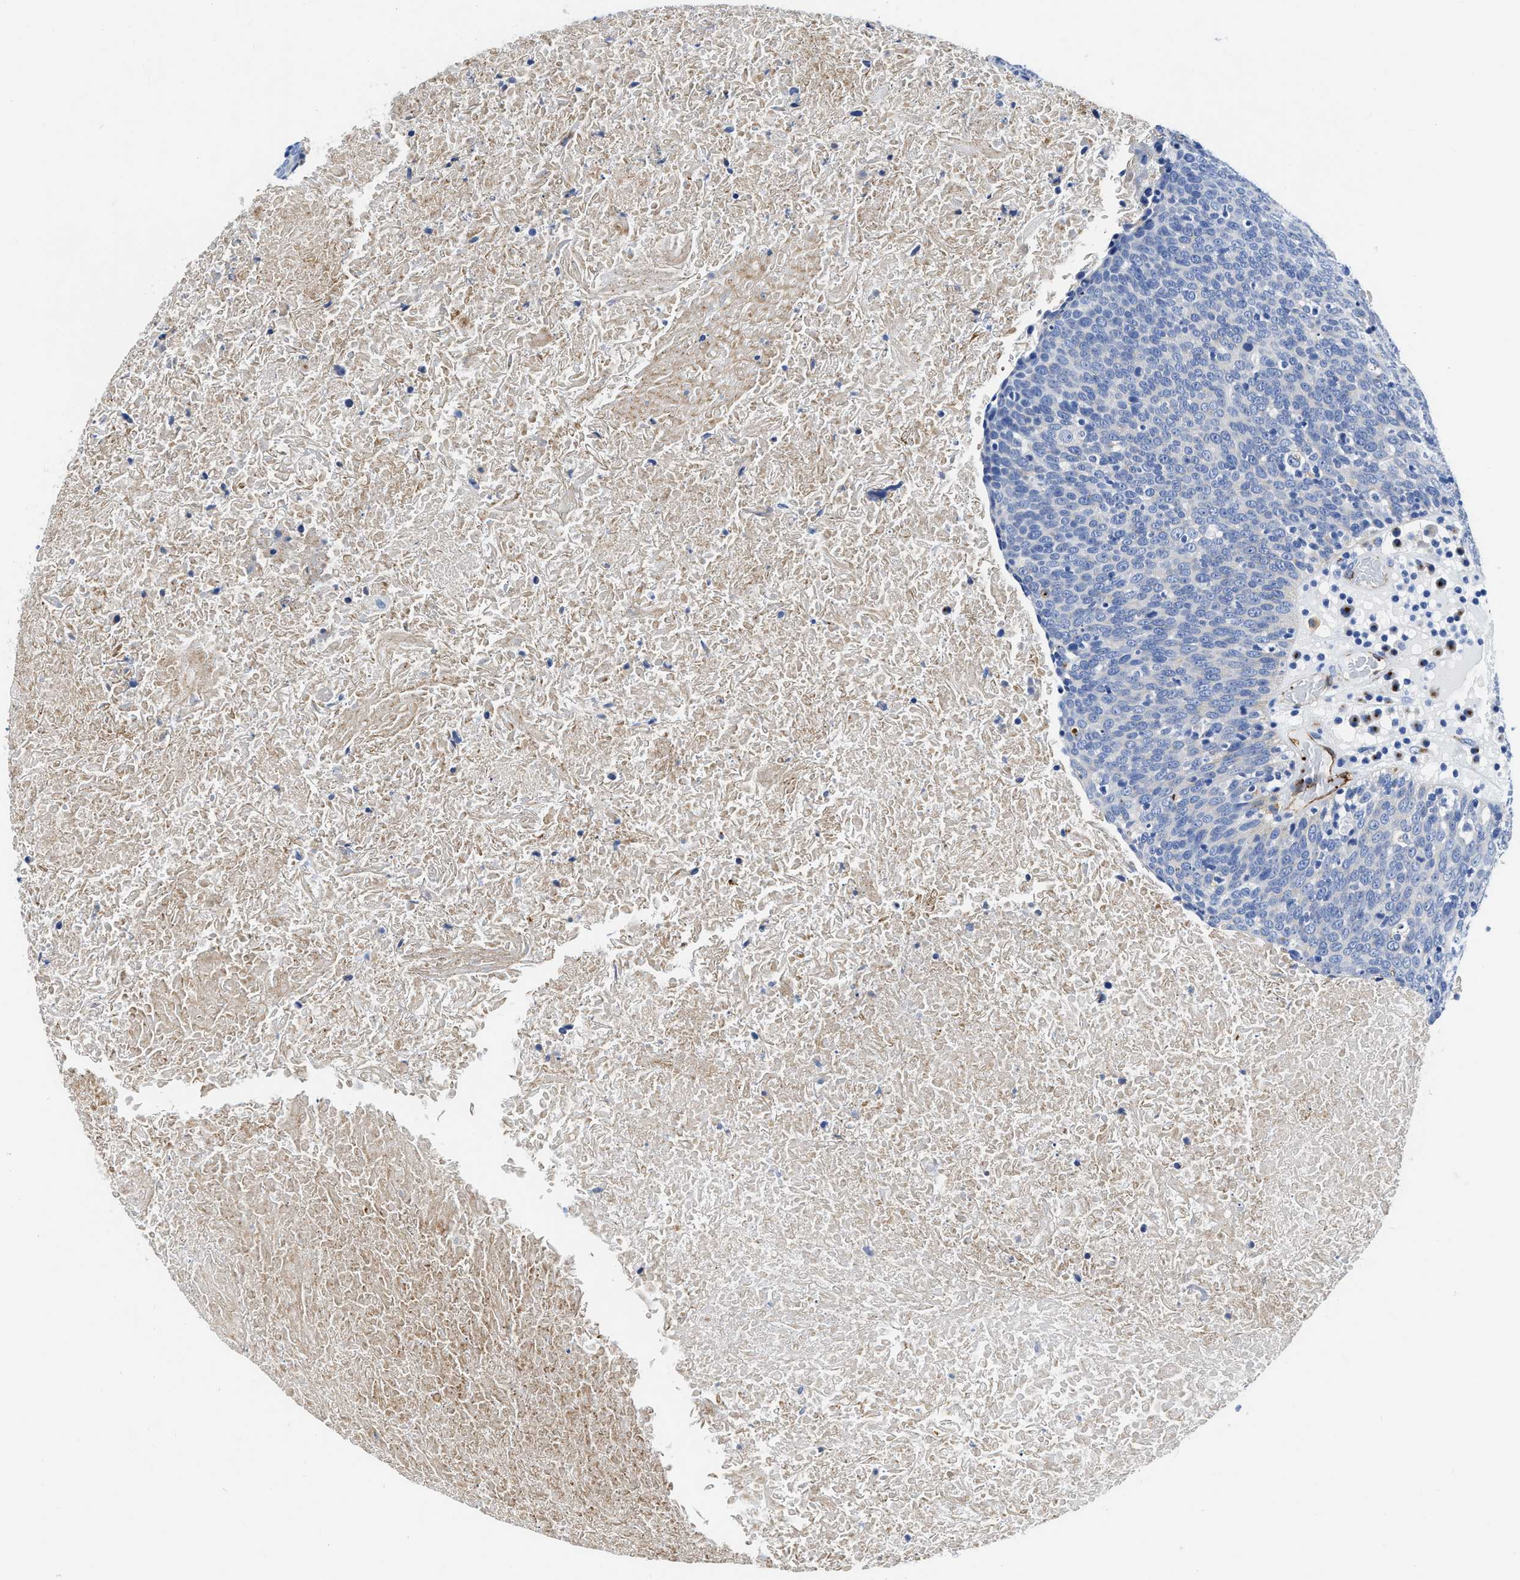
{"staining": {"intensity": "negative", "quantity": "none", "location": "none"}, "tissue": "head and neck cancer", "cell_type": "Tumor cells", "image_type": "cancer", "snomed": [{"axis": "morphology", "description": "Squamous cell carcinoma, NOS"}, {"axis": "morphology", "description": "Squamous cell carcinoma, metastatic, NOS"}, {"axis": "topography", "description": "Lymph node"}, {"axis": "topography", "description": "Head-Neck"}], "caption": "Head and neck cancer was stained to show a protein in brown. There is no significant expression in tumor cells.", "gene": "TVP23B", "patient": {"sex": "male", "age": 62}}